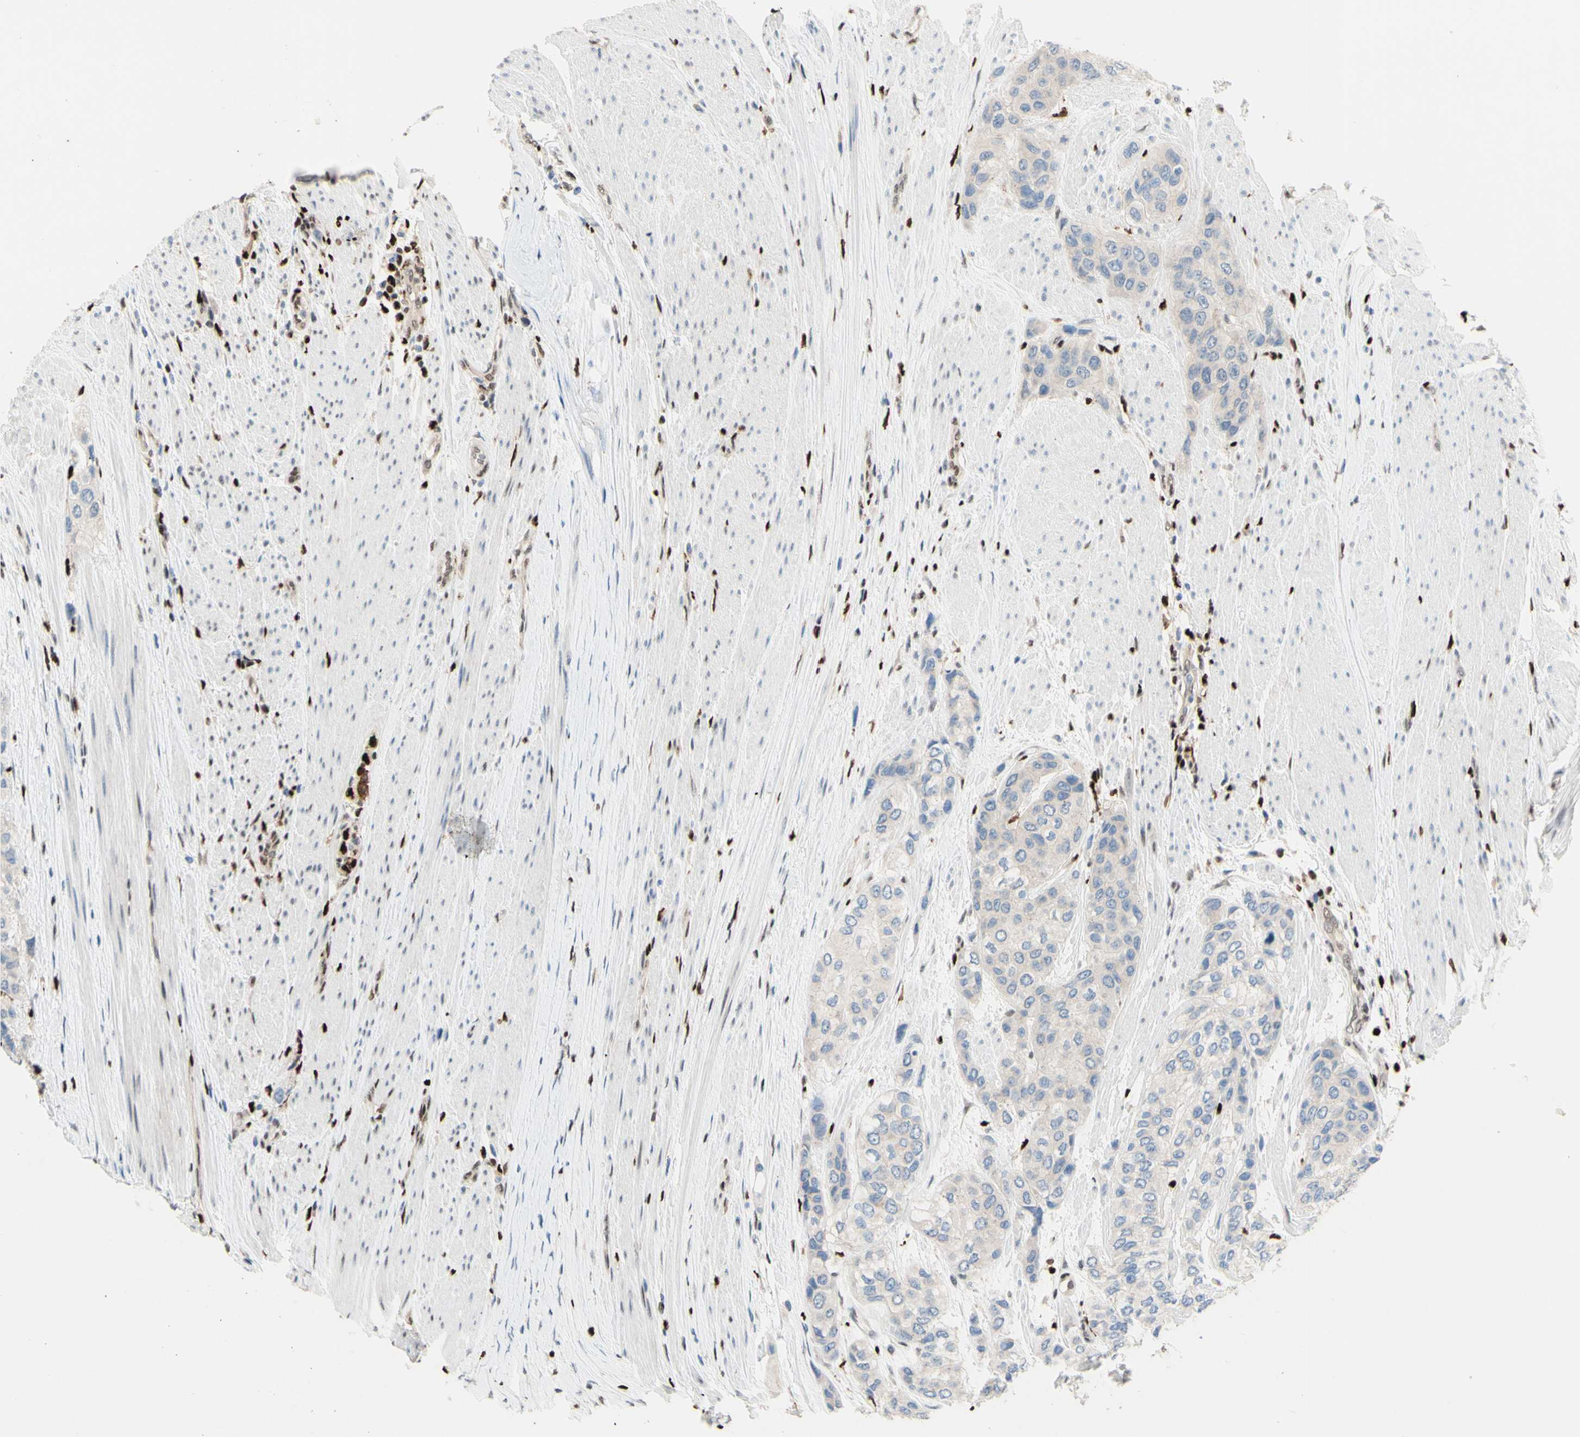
{"staining": {"intensity": "weak", "quantity": ">75%", "location": "cytoplasmic/membranous"}, "tissue": "urothelial cancer", "cell_type": "Tumor cells", "image_type": "cancer", "snomed": [{"axis": "morphology", "description": "Urothelial carcinoma, High grade"}, {"axis": "topography", "description": "Urinary bladder"}], "caption": "This photomicrograph demonstrates IHC staining of human urothelial carcinoma (high-grade), with low weak cytoplasmic/membranous staining in about >75% of tumor cells.", "gene": "EED", "patient": {"sex": "female", "age": 56}}